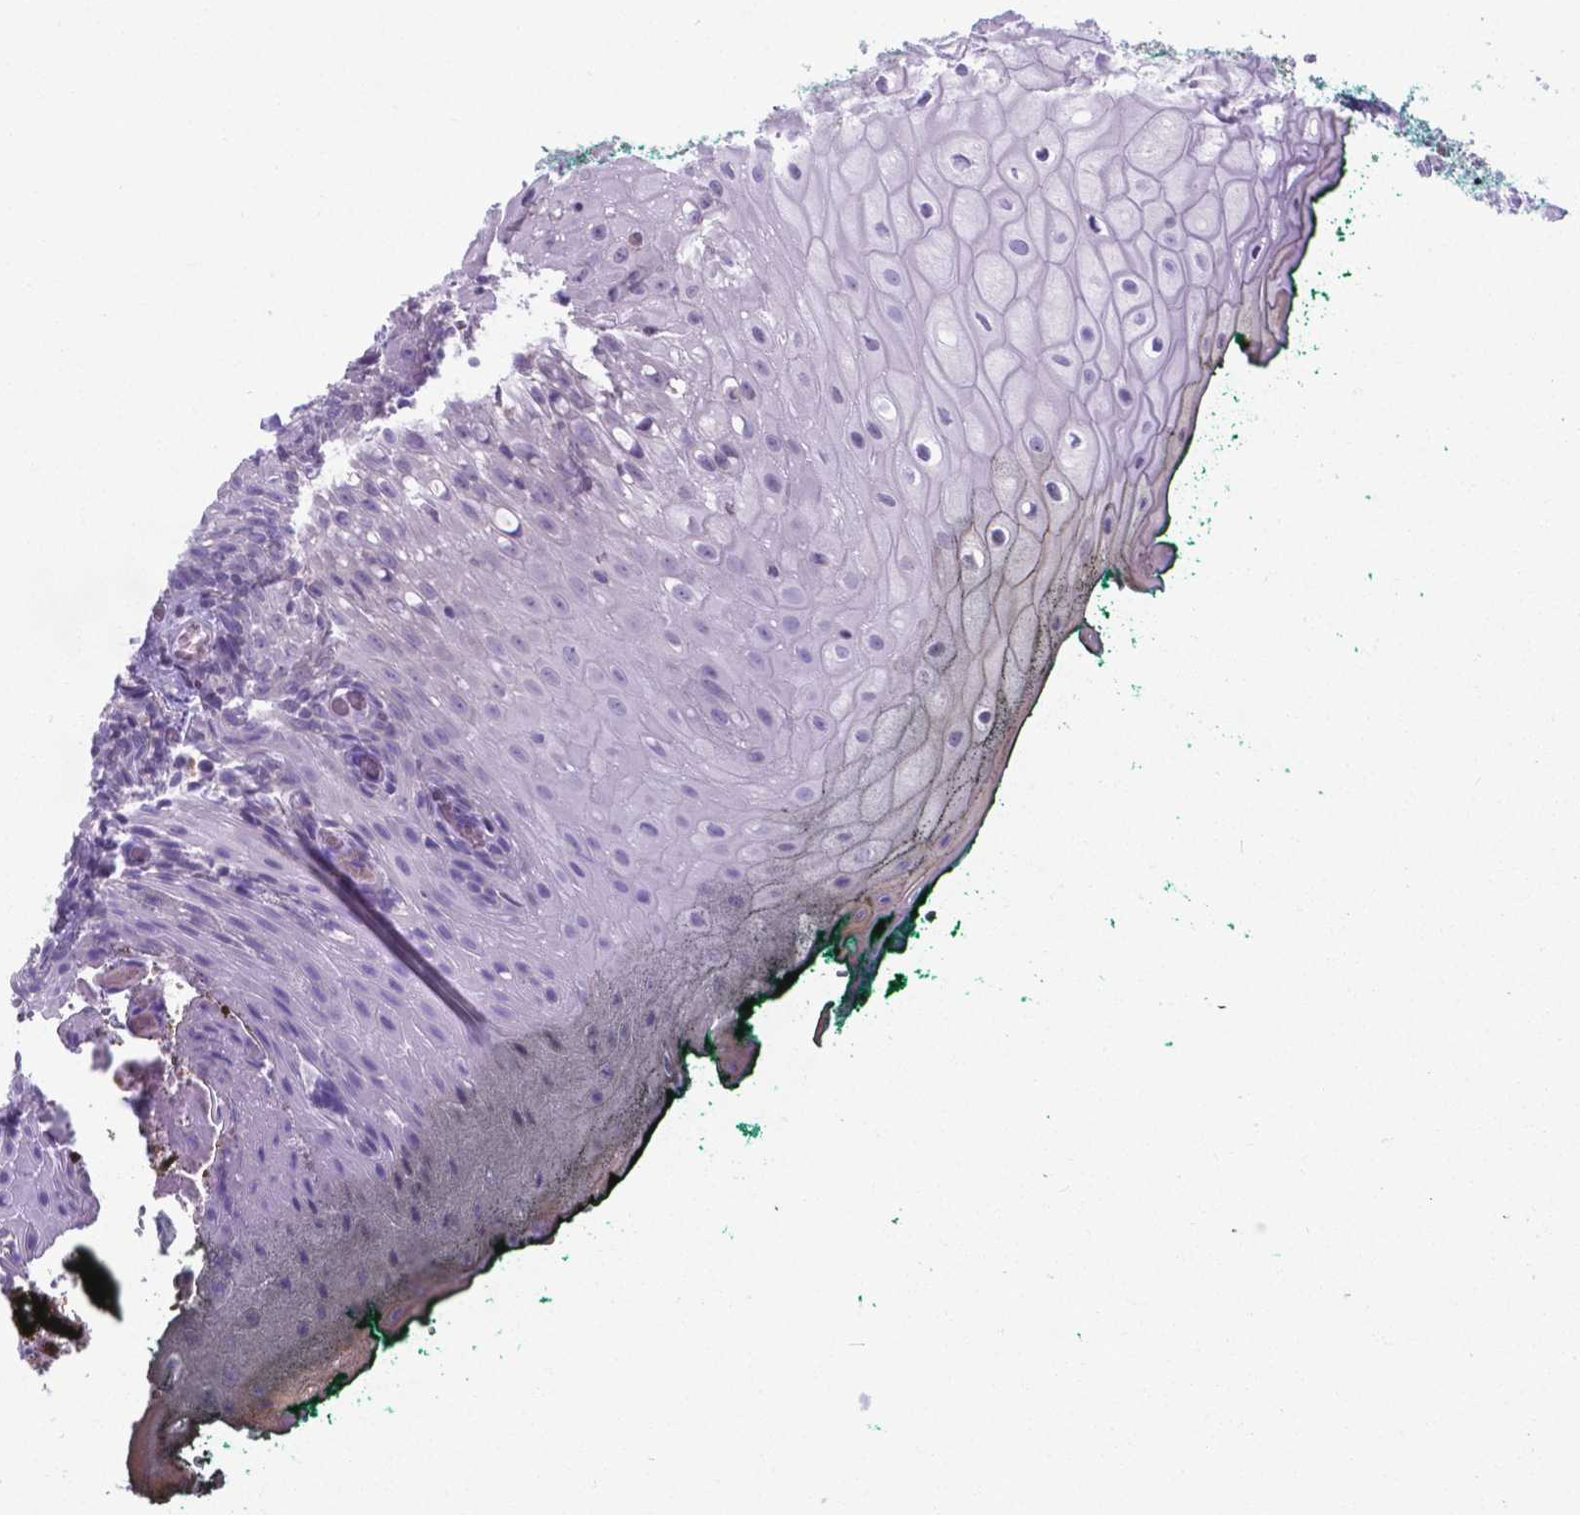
{"staining": {"intensity": "negative", "quantity": "none", "location": "none"}, "tissue": "oral mucosa", "cell_type": "Squamous epithelial cells", "image_type": "normal", "snomed": [{"axis": "morphology", "description": "Normal tissue, NOS"}, {"axis": "topography", "description": "Oral tissue"}, {"axis": "topography", "description": "Head-Neck"}], "caption": "Immunohistochemistry image of normal oral mucosa: oral mucosa stained with DAB demonstrates no significant protein expression in squamous epithelial cells. The staining was performed using DAB to visualize the protein expression in brown, while the nuclei were stained in blue with hematoxylin (Magnification: 20x).", "gene": "AP5B1", "patient": {"sex": "female", "age": 68}}